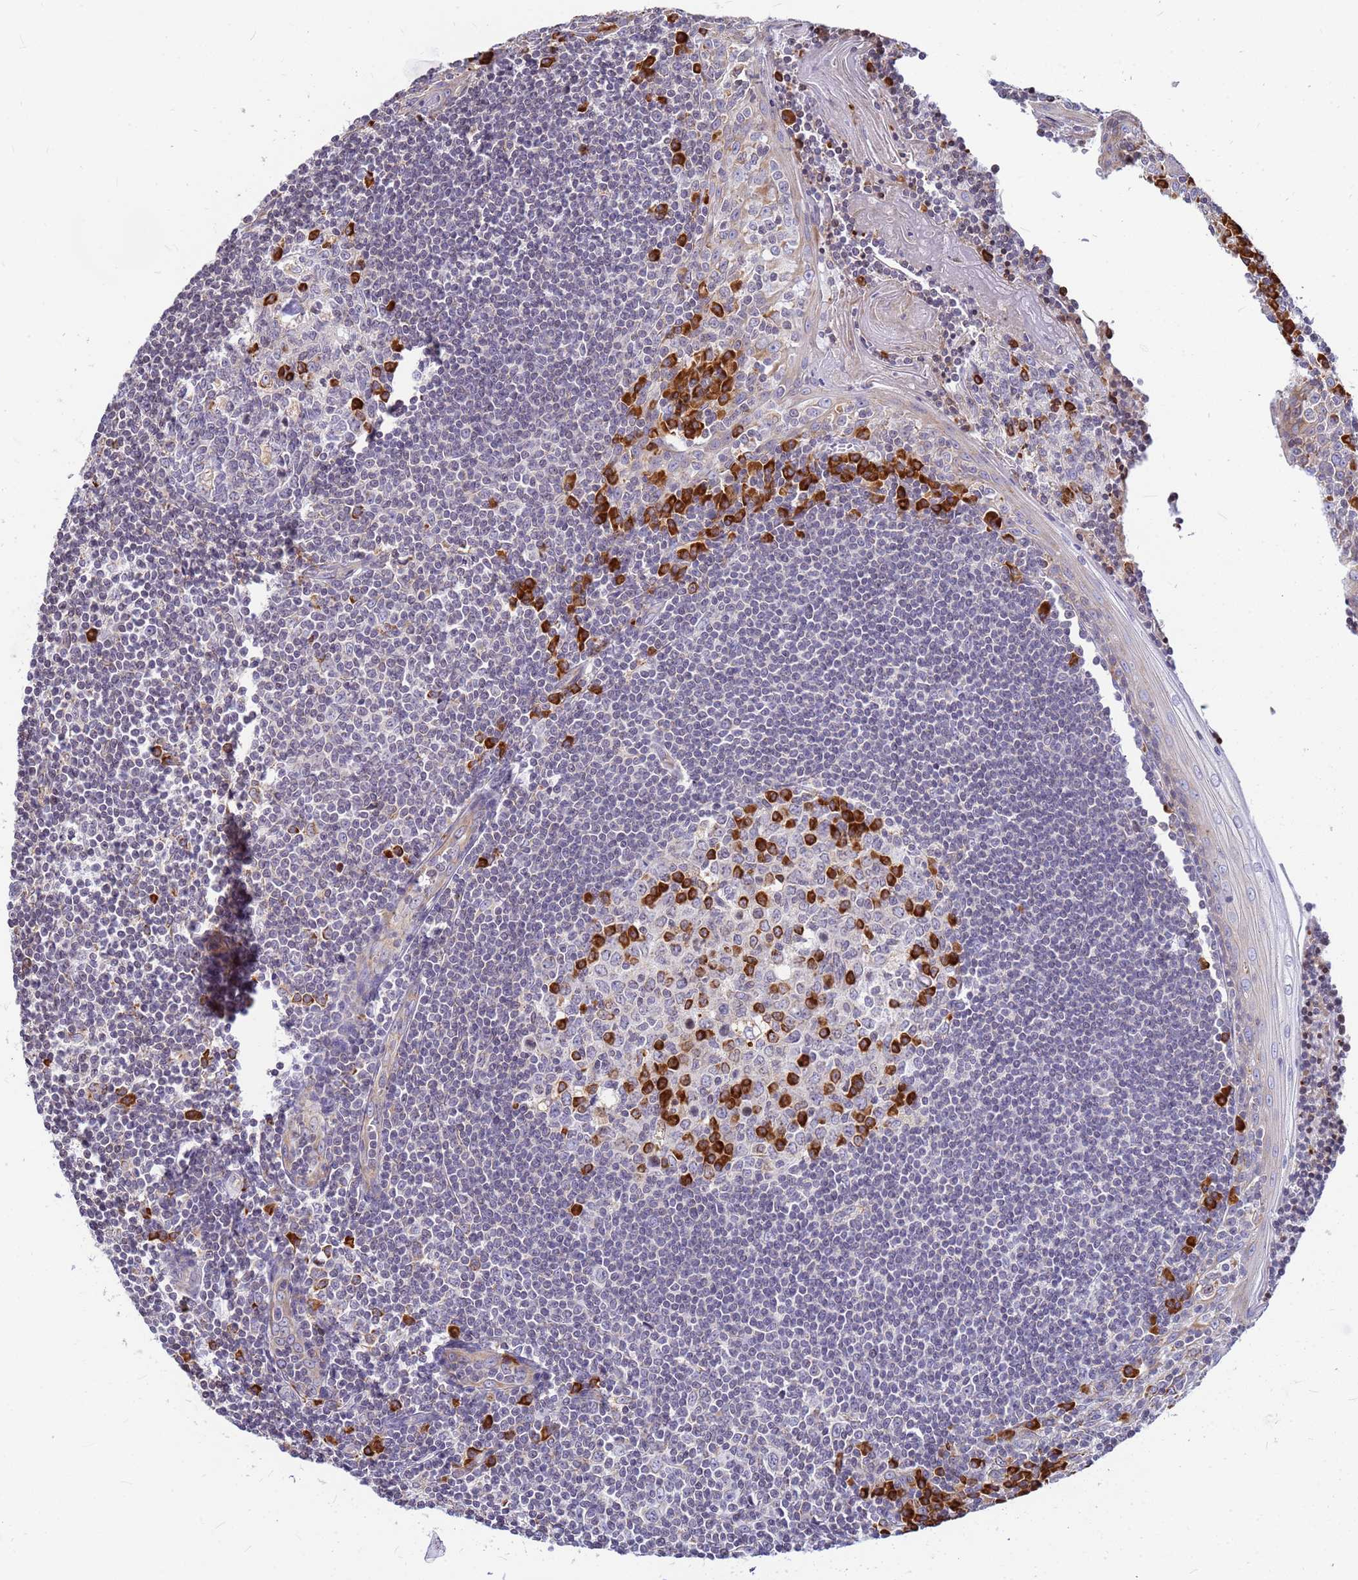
{"staining": {"intensity": "strong", "quantity": "<25%", "location": "cytoplasmic/membranous"}, "tissue": "tonsil", "cell_type": "Germinal center cells", "image_type": "normal", "snomed": [{"axis": "morphology", "description": "Normal tissue, NOS"}, {"axis": "topography", "description": "Tonsil"}], "caption": "An immunohistochemistry (IHC) micrograph of benign tissue is shown. Protein staining in brown highlights strong cytoplasmic/membranous positivity in tonsil within germinal center cells. The protein is stained brown, and the nuclei are stained in blue (DAB (3,3'-diaminobenzidine) IHC with brightfield microscopy, high magnification).", "gene": "SSR4", "patient": {"sex": "male", "age": 27}}